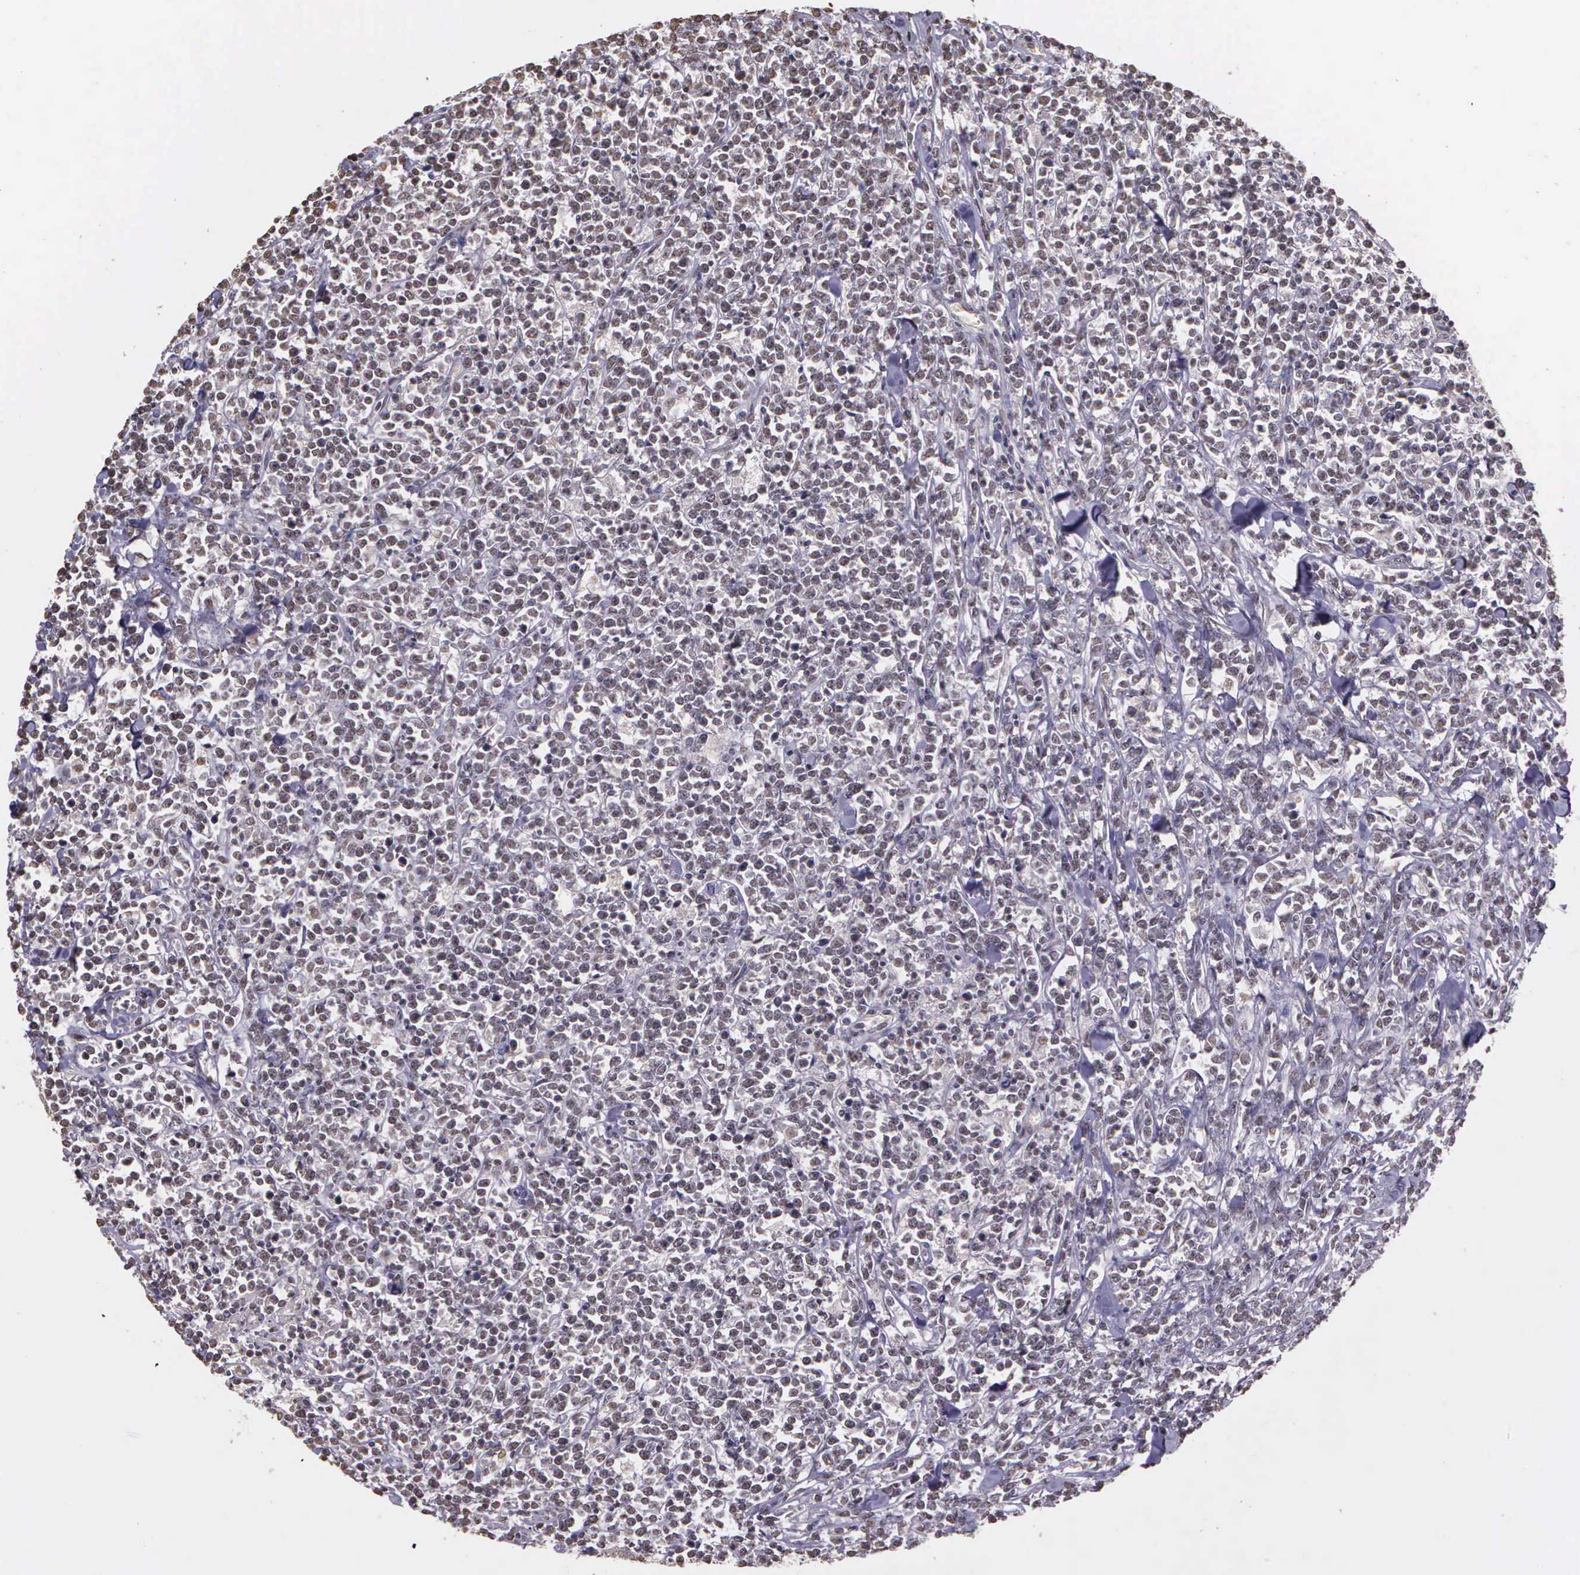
{"staining": {"intensity": "negative", "quantity": "none", "location": "none"}, "tissue": "lymphoma", "cell_type": "Tumor cells", "image_type": "cancer", "snomed": [{"axis": "morphology", "description": "Malignant lymphoma, non-Hodgkin's type, High grade"}, {"axis": "topography", "description": "Small intestine"}, {"axis": "topography", "description": "Colon"}], "caption": "There is no significant staining in tumor cells of high-grade malignant lymphoma, non-Hodgkin's type.", "gene": "ARMCX5", "patient": {"sex": "male", "age": 8}}